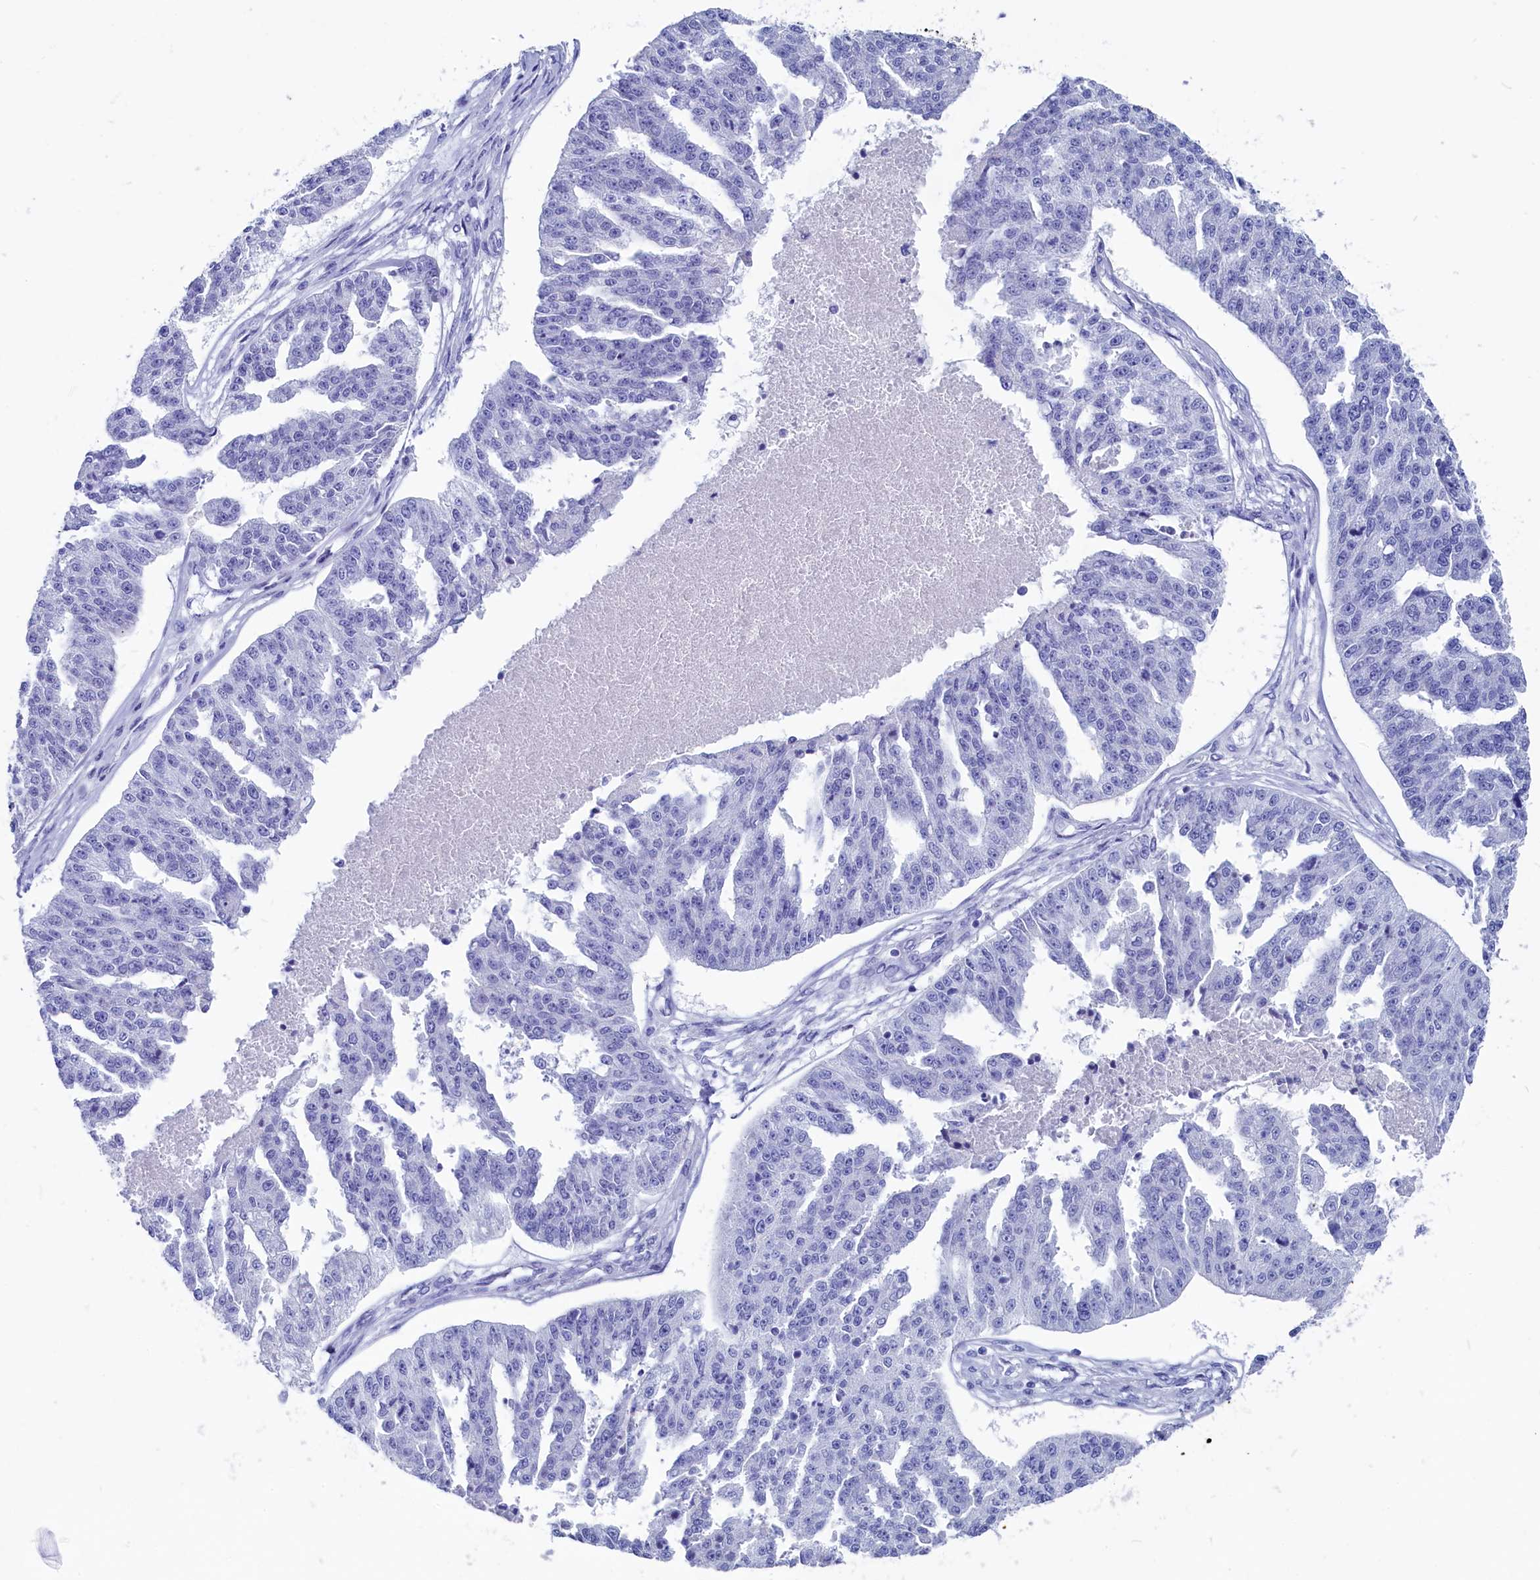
{"staining": {"intensity": "negative", "quantity": "none", "location": "none"}, "tissue": "ovarian cancer", "cell_type": "Tumor cells", "image_type": "cancer", "snomed": [{"axis": "morphology", "description": "Cystadenocarcinoma, serous, NOS"}, {"axis": "topography", "description": "Ovary"}], "caption": "IHC histopathology image of neoplastic tissue: human ovarian serous cystadenocarcinoma stained with DAB (3,3'-diaminobenzidine) displays no significant protein positivity in tumor cells.", "gene": "ANKRD29", "patient": {"sex": "female", "age": 58}}